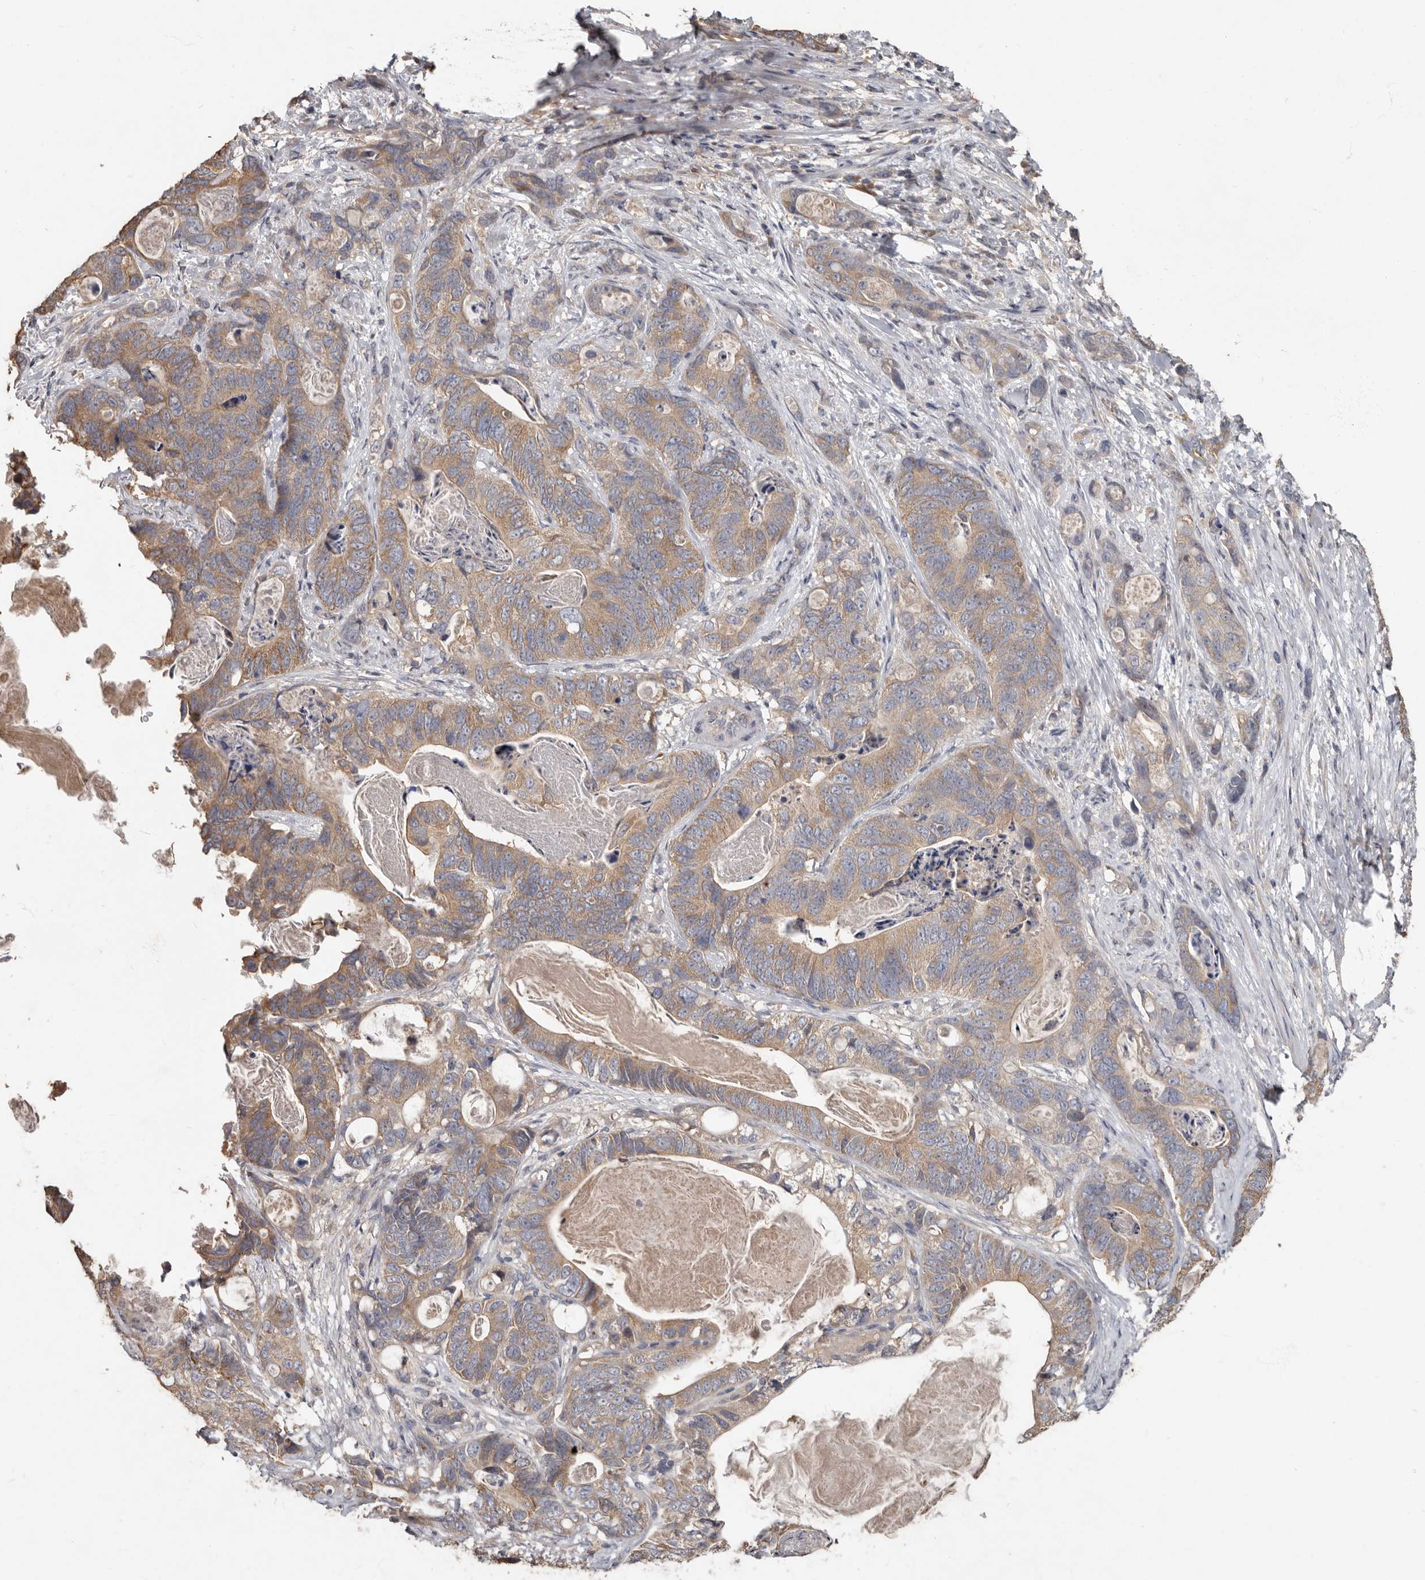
{"staining": {"intensity": "moderate", "quantity": ">75%", "location": "cytoplasmic/membranous"}, "tissue": "stomach cancer", "cell_type": "Tumor cells", "image_type": "cancer", "snomed": [{"axis": "morphology", "description": "Normal tissue, NOS"}, {"axis": "morphology", "description": "Adenocarcinoma, NOS"}, {"axis": "topography", "description": "Stomach"}], "caption": "A brown stain shows moderate cytoplasmic/membranous expression of a protein in human adenocarcinoma (stomach) tumor cells.", "gene": "KIF26B", "patient": {"sex": "female", "age": 89}}